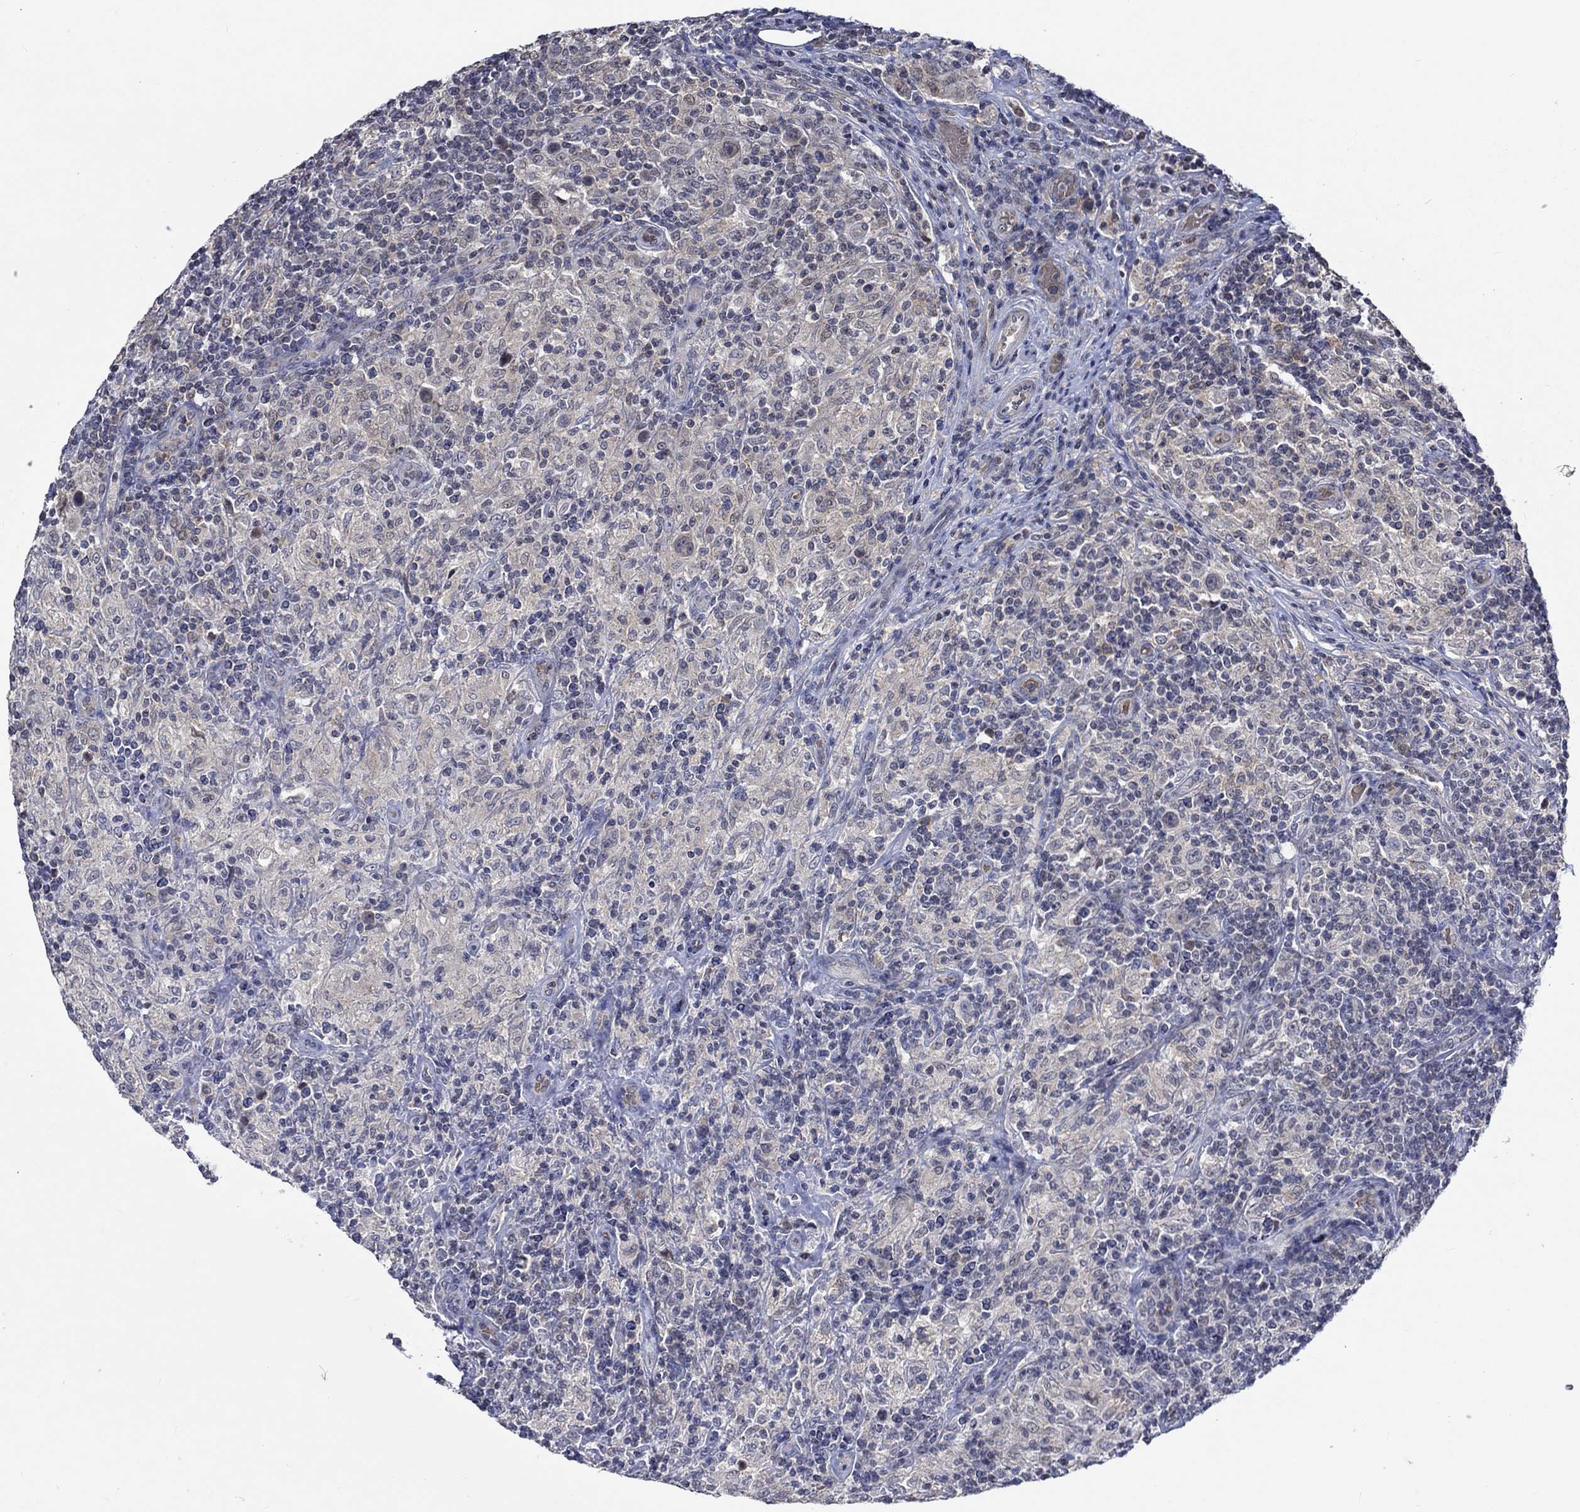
{"staining": {"intensity": "negative", "quantity": "none", "location": "none"}, "tissue": "lymphoma", "cell_type": "Tumor cells", "image_type": "cancer", "snomed": [{"axis": "morphology", "description": "Hodgkin's disease, NOS"}, {"axis": "topography", "description": "Lymph node"}], "caption": "DAB immunohistochemical staining of human Hodgkin's disease displays no significant expression in tumor cells. (DAB (3,3'-diaminobenzidine) immunohistochemistry (IHC) visualized using brightfield microscopy, high magnification).", "gene": "WASF1", "patient": {"sex": "male", "age": 70}}